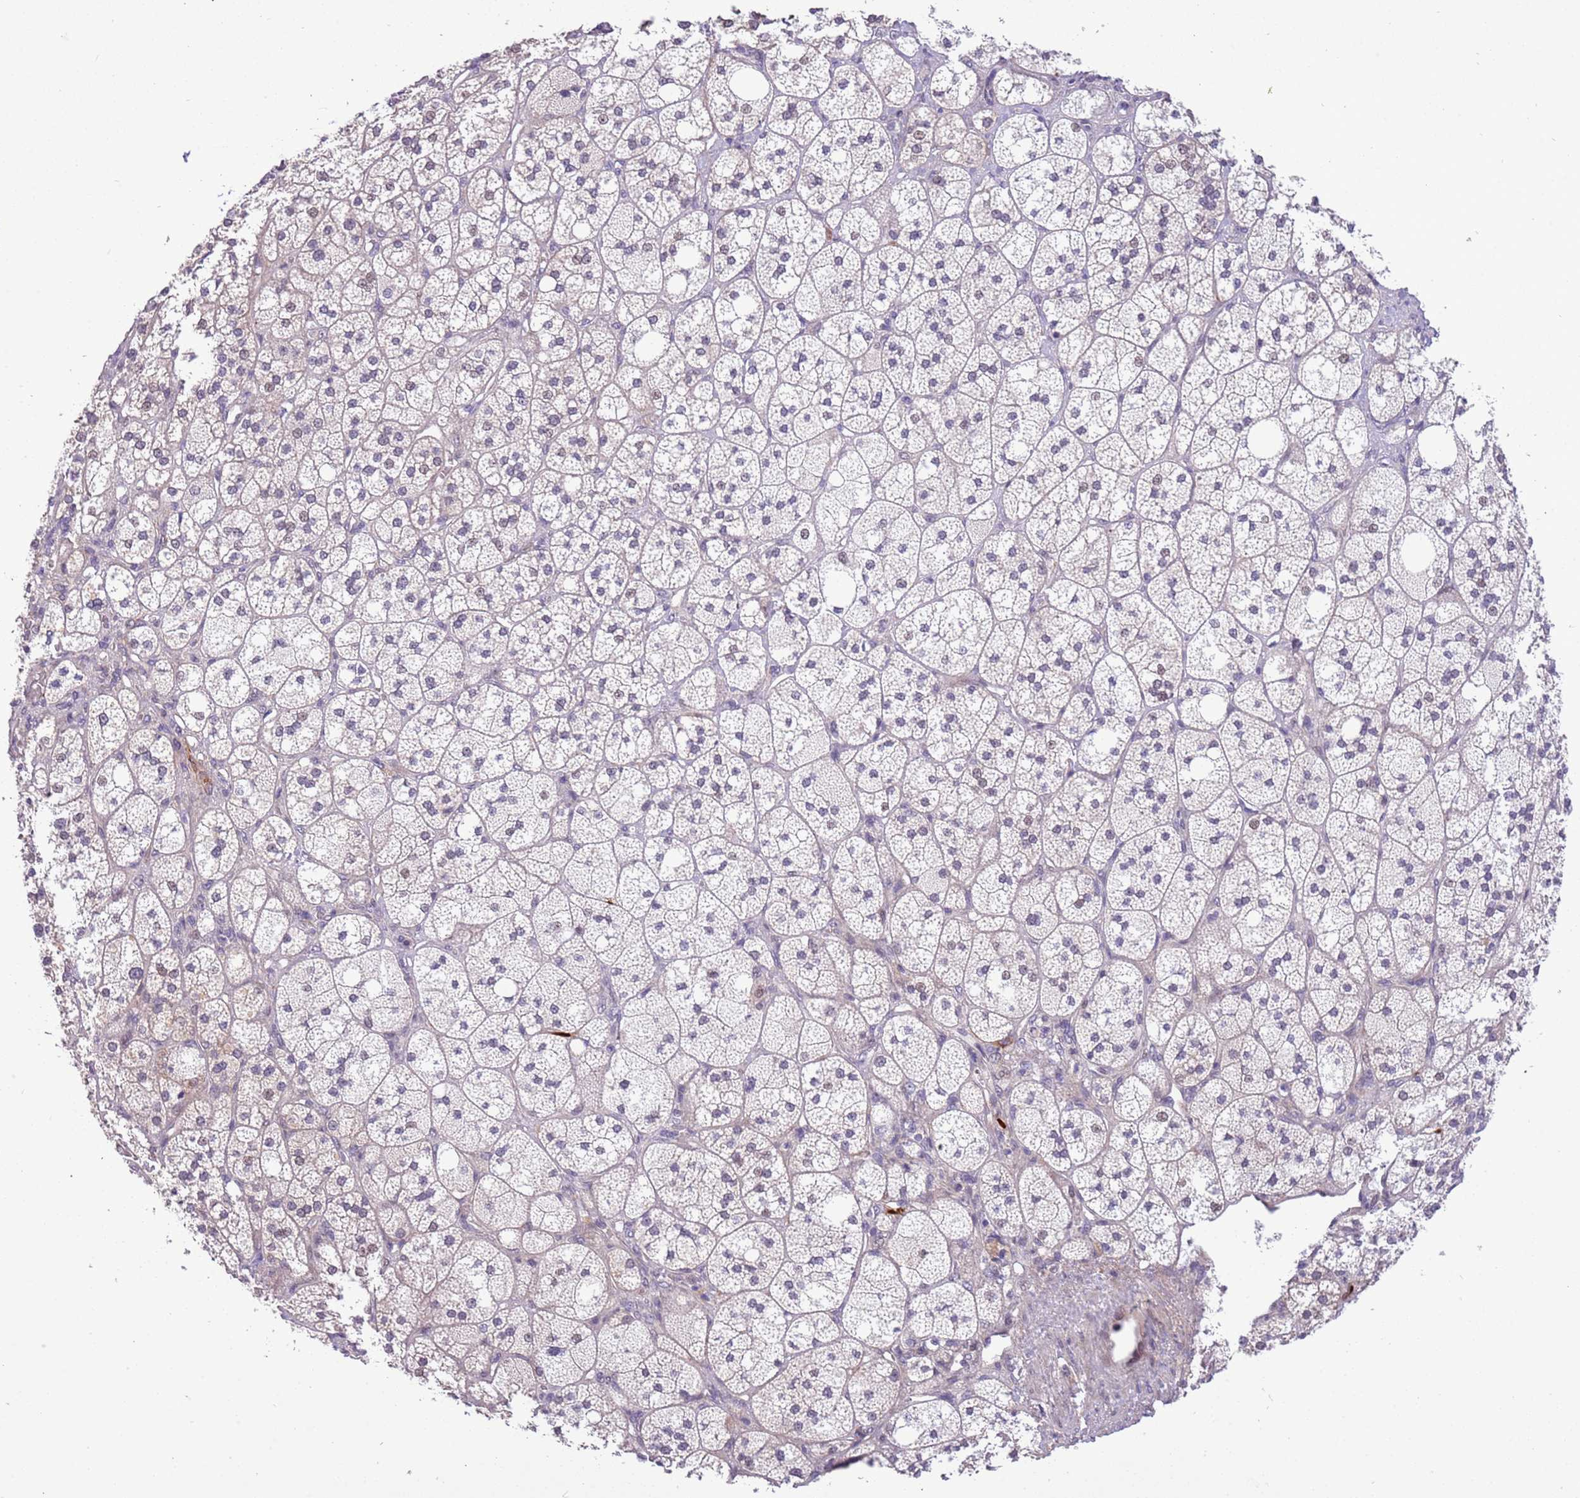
{"staining": {"intensity": "weak", "quantity": "25%-75%", "location": "cytoplasmic/membranous,nuclear"}, "tissue": "adrenal gland", "cell_type": "Glandular cells", "image_type": "normal", "snomed": [{"axis": "morphology", "description": "Normal tissue, NOS"}, {"axis": "topography", "description": "Adrenal gland"}], "caption": "Immunohistochemistry of benign human adrenal gland shows low levels of weak cytoplasmic/membranous,nuclear expression in about 25%-75% of glandular cells.", "gene": "MAGEF1", "patient": {"sex": "male", "age": 61}}